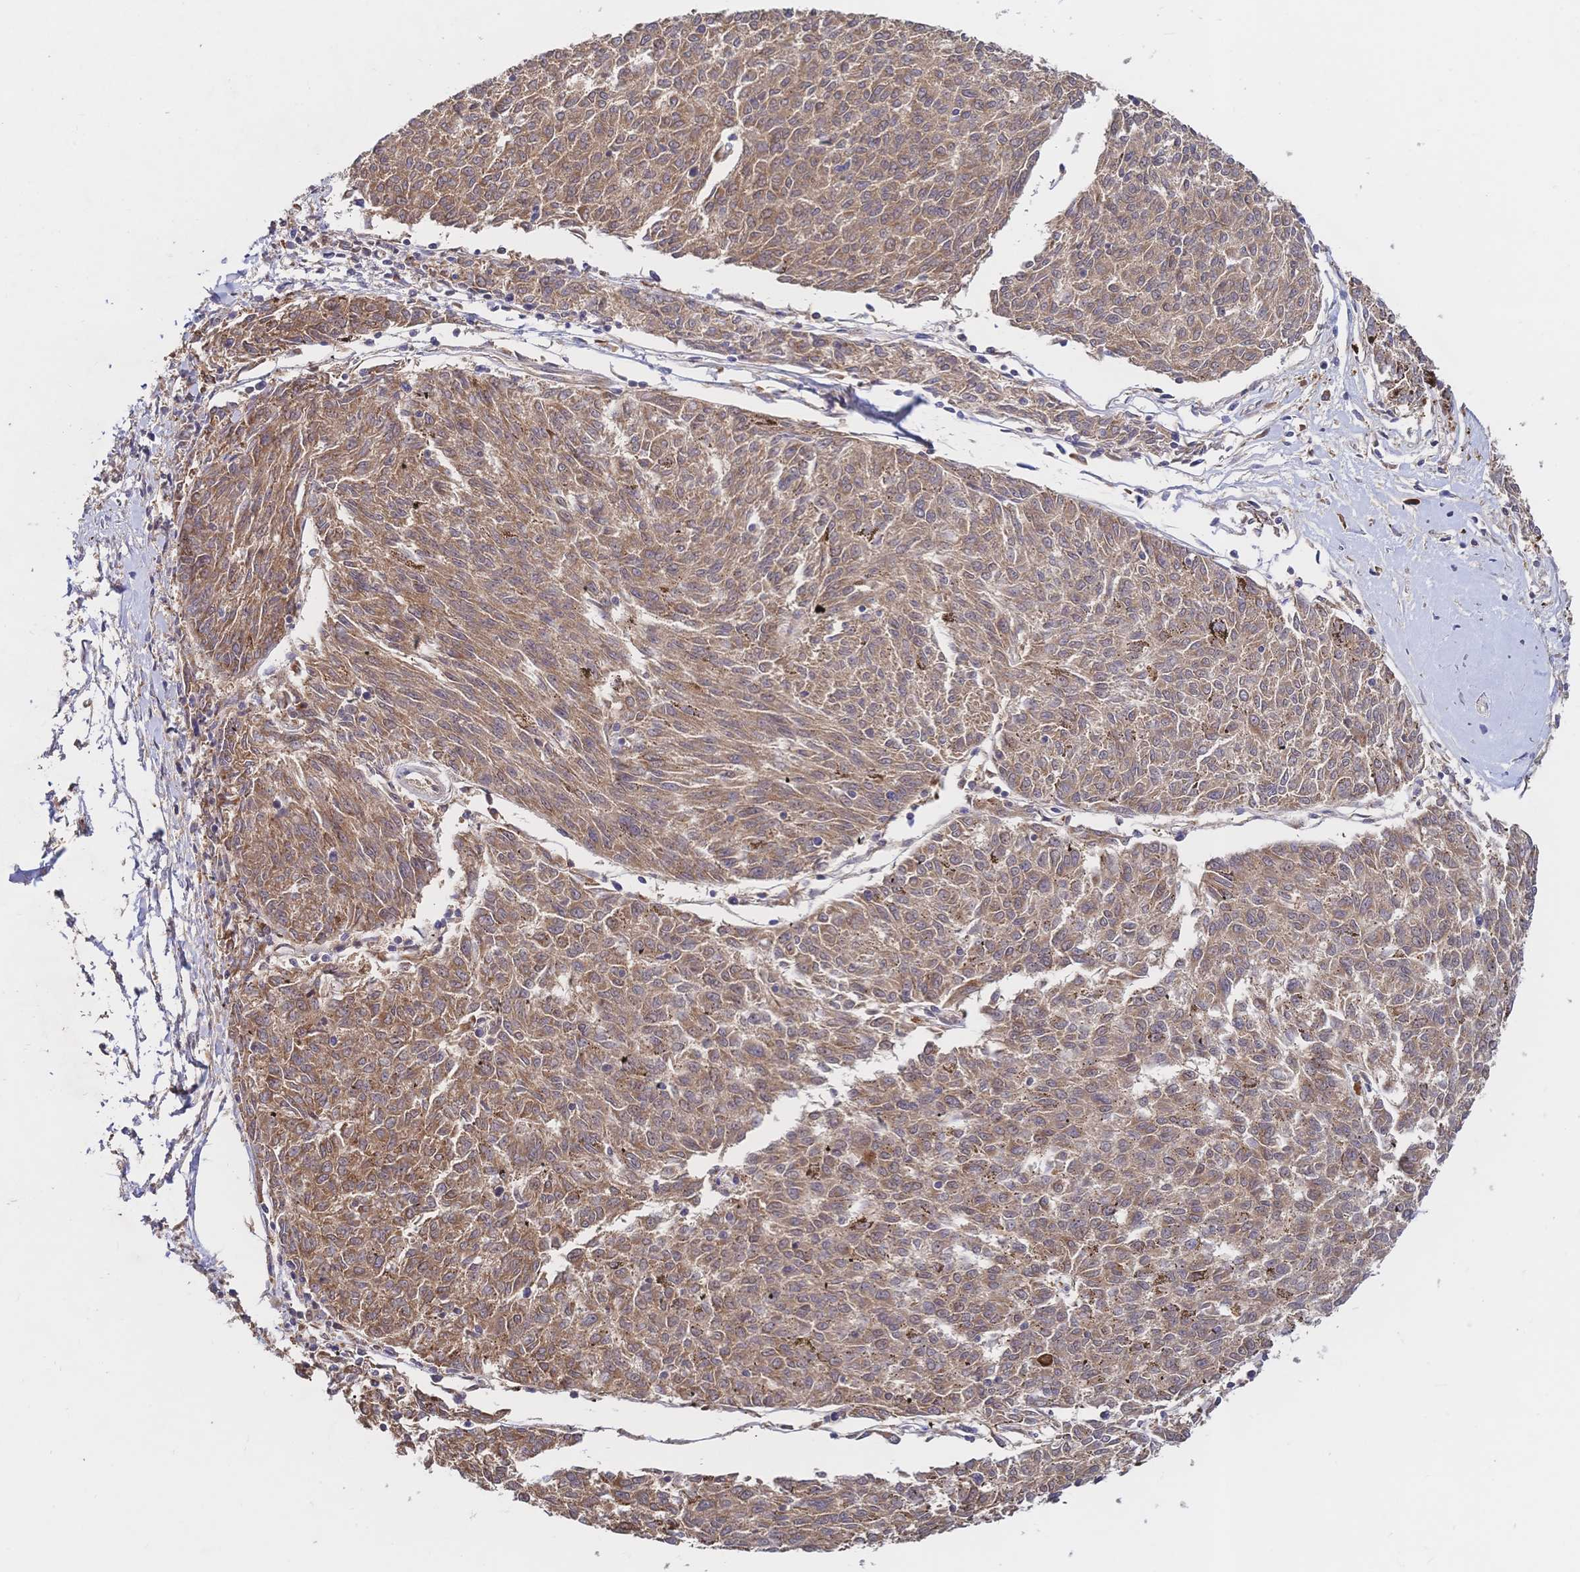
{"staining": {"intensity": "moderate", "quantity": ">75%", "location": "cytoplasmic/membranous"}, "tissue": "melanoma", "cell_type": "Tumor cells", "image_type": "cancer", "snomed": [{"axis": "morphology", "description": "Malignant melanoma, NOS"}, {"axis": "topography", "description": "Skin"}], "caption": "DAB immunohistochemical staining of malignant melanoma reveals moderate cytoplasmic/membranous protein staining in approximately >75% of tumor cells.", "gene": "LMO4", "patient": {"sex": "female", "age": 72}}